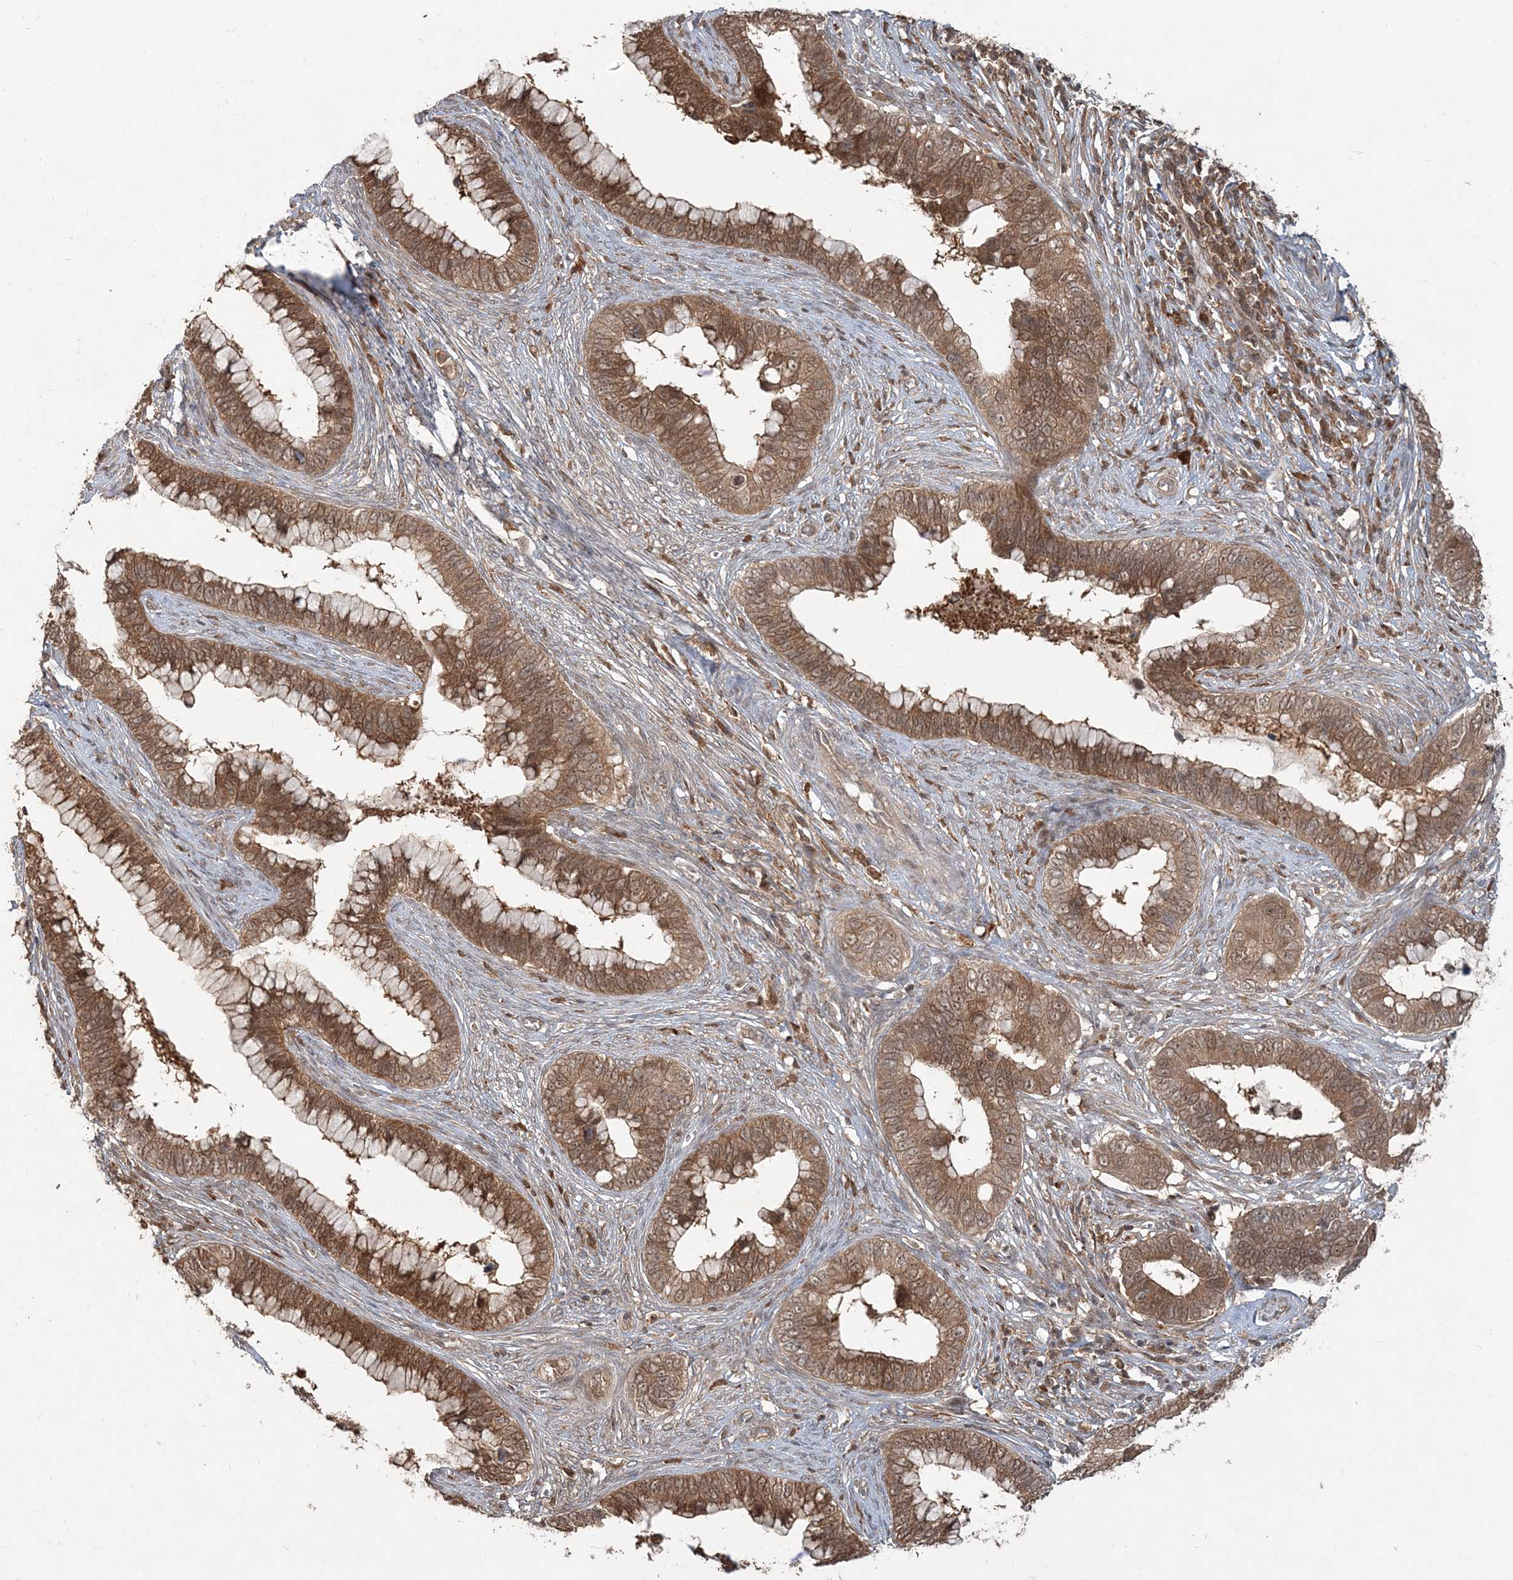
{"staining": {"intensity": "moderate", "quantity": ">75%", "location": "cytoplasmic/membranous"}, "tissue": "cervical cancer", "cell_type": "Tumor cells", "image_type": "cancer", "snomed": [{"axis": "morphology", "description": "Adenocarcinoma, NOS"}, {"axis": "topography", "description": "Cervix"}], "caption": "Cervical adenocarcinoma stained with a brown dye displays moderate cytoplasmic/membranous positive positivity in about >75% of tumor cells.", "gene": "CAB39", "patient": {"sex": "female", "age": 44}}